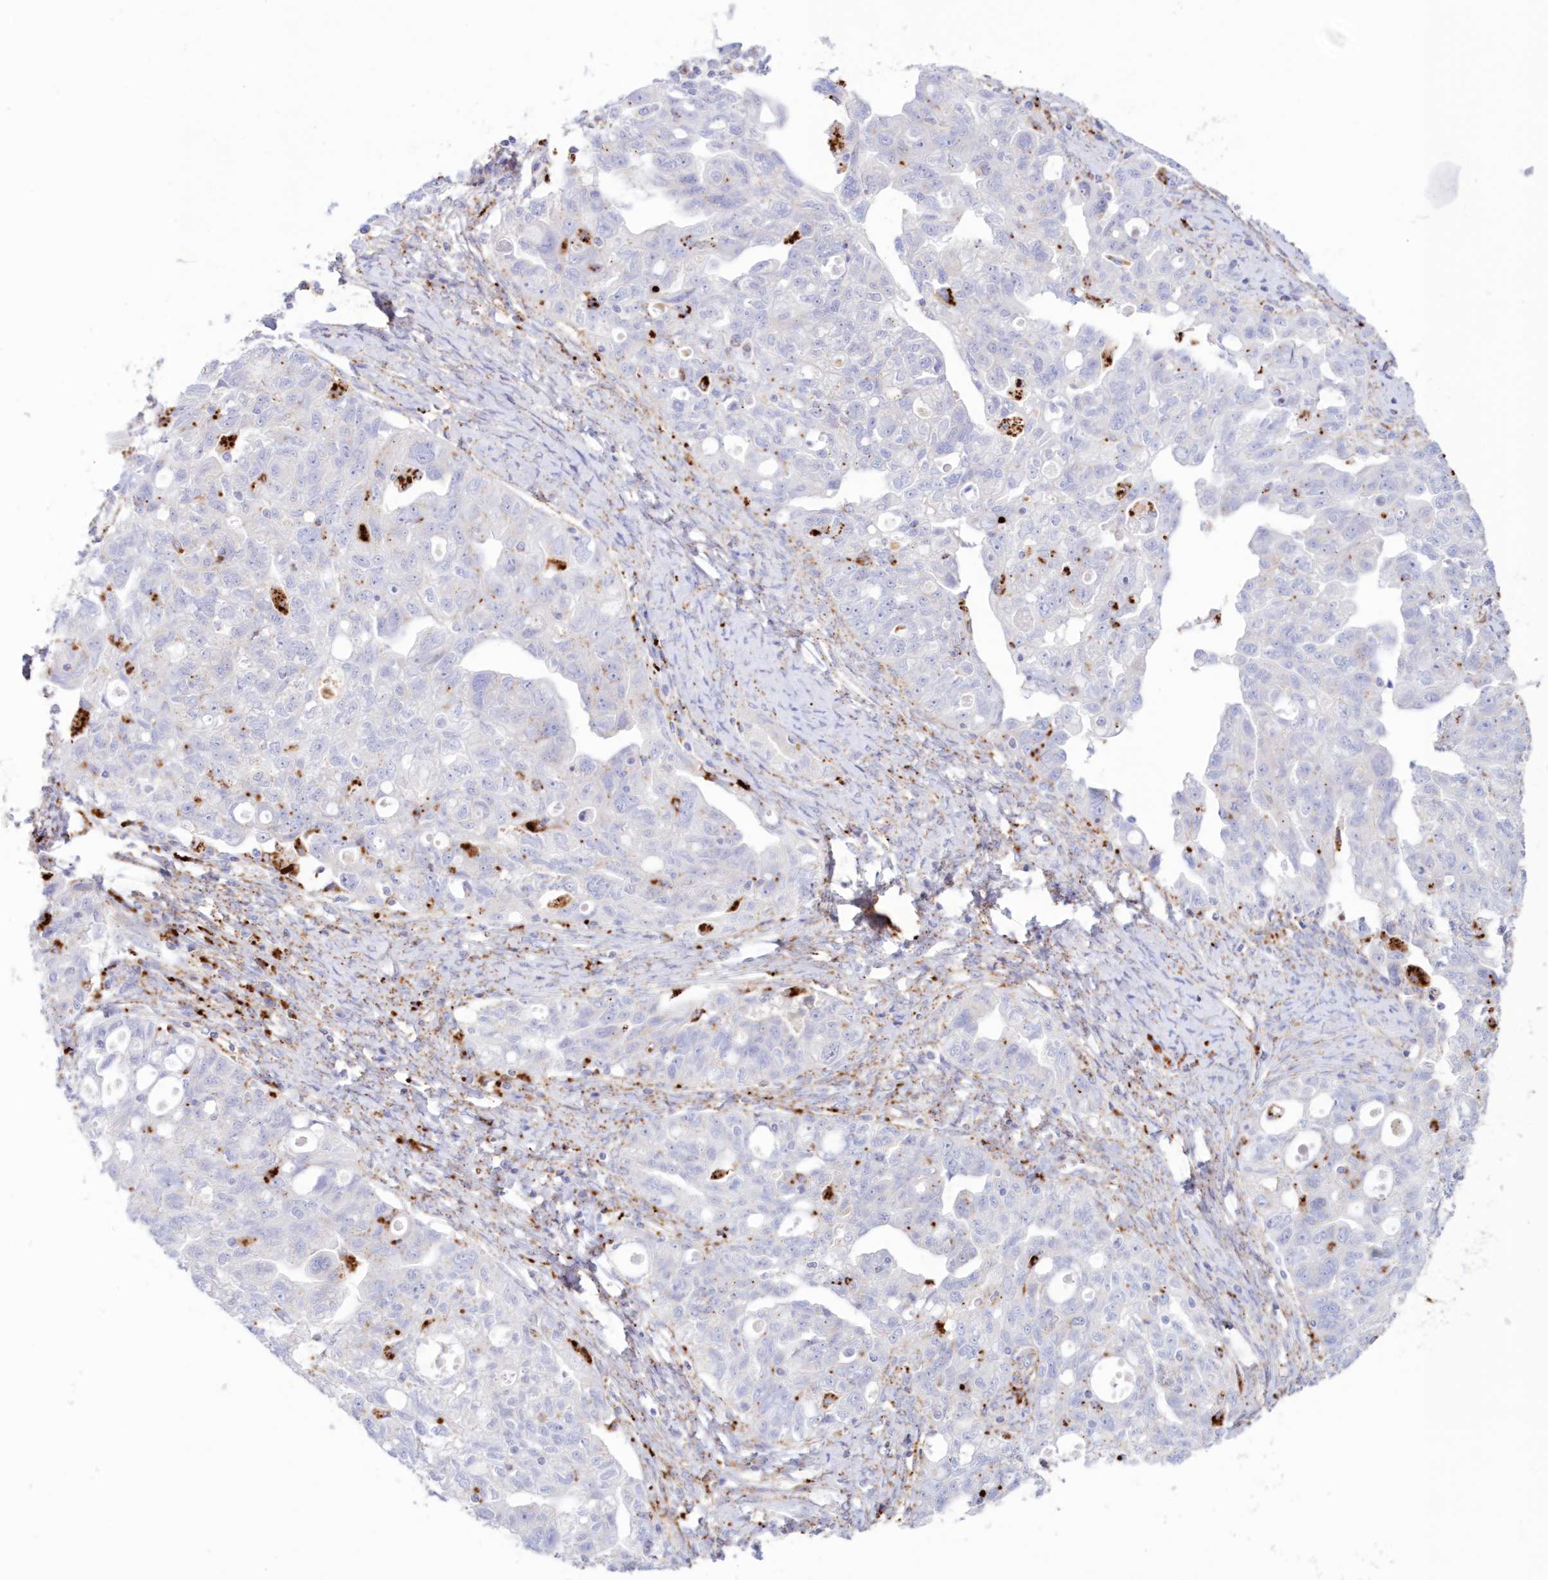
{"staining": {"intensity": "weak", "quantity": "<25%", "location": "cytoplasmic/membranous"}, "tissue": "ovarian cancer", "cell_type": "Tumor cells", "image_type": "cancer", "snomed": [{"axis": "morphology", "description": "Carcinoma, NOS"}, {"axis": "morphology", "description": "Cystadenocarcinoma, serous, NOS"}, {"axis": "topography", "description": "Ovary"}], "caption": "Histopathology image shows no protein expression in tumor cells of carcinoma (ovarian) tissue. (DAB IHC visualized using brightfield microscopy, high magnification).", "gene": "TPP1", "patient": {"sex": "female", "age": 69}}